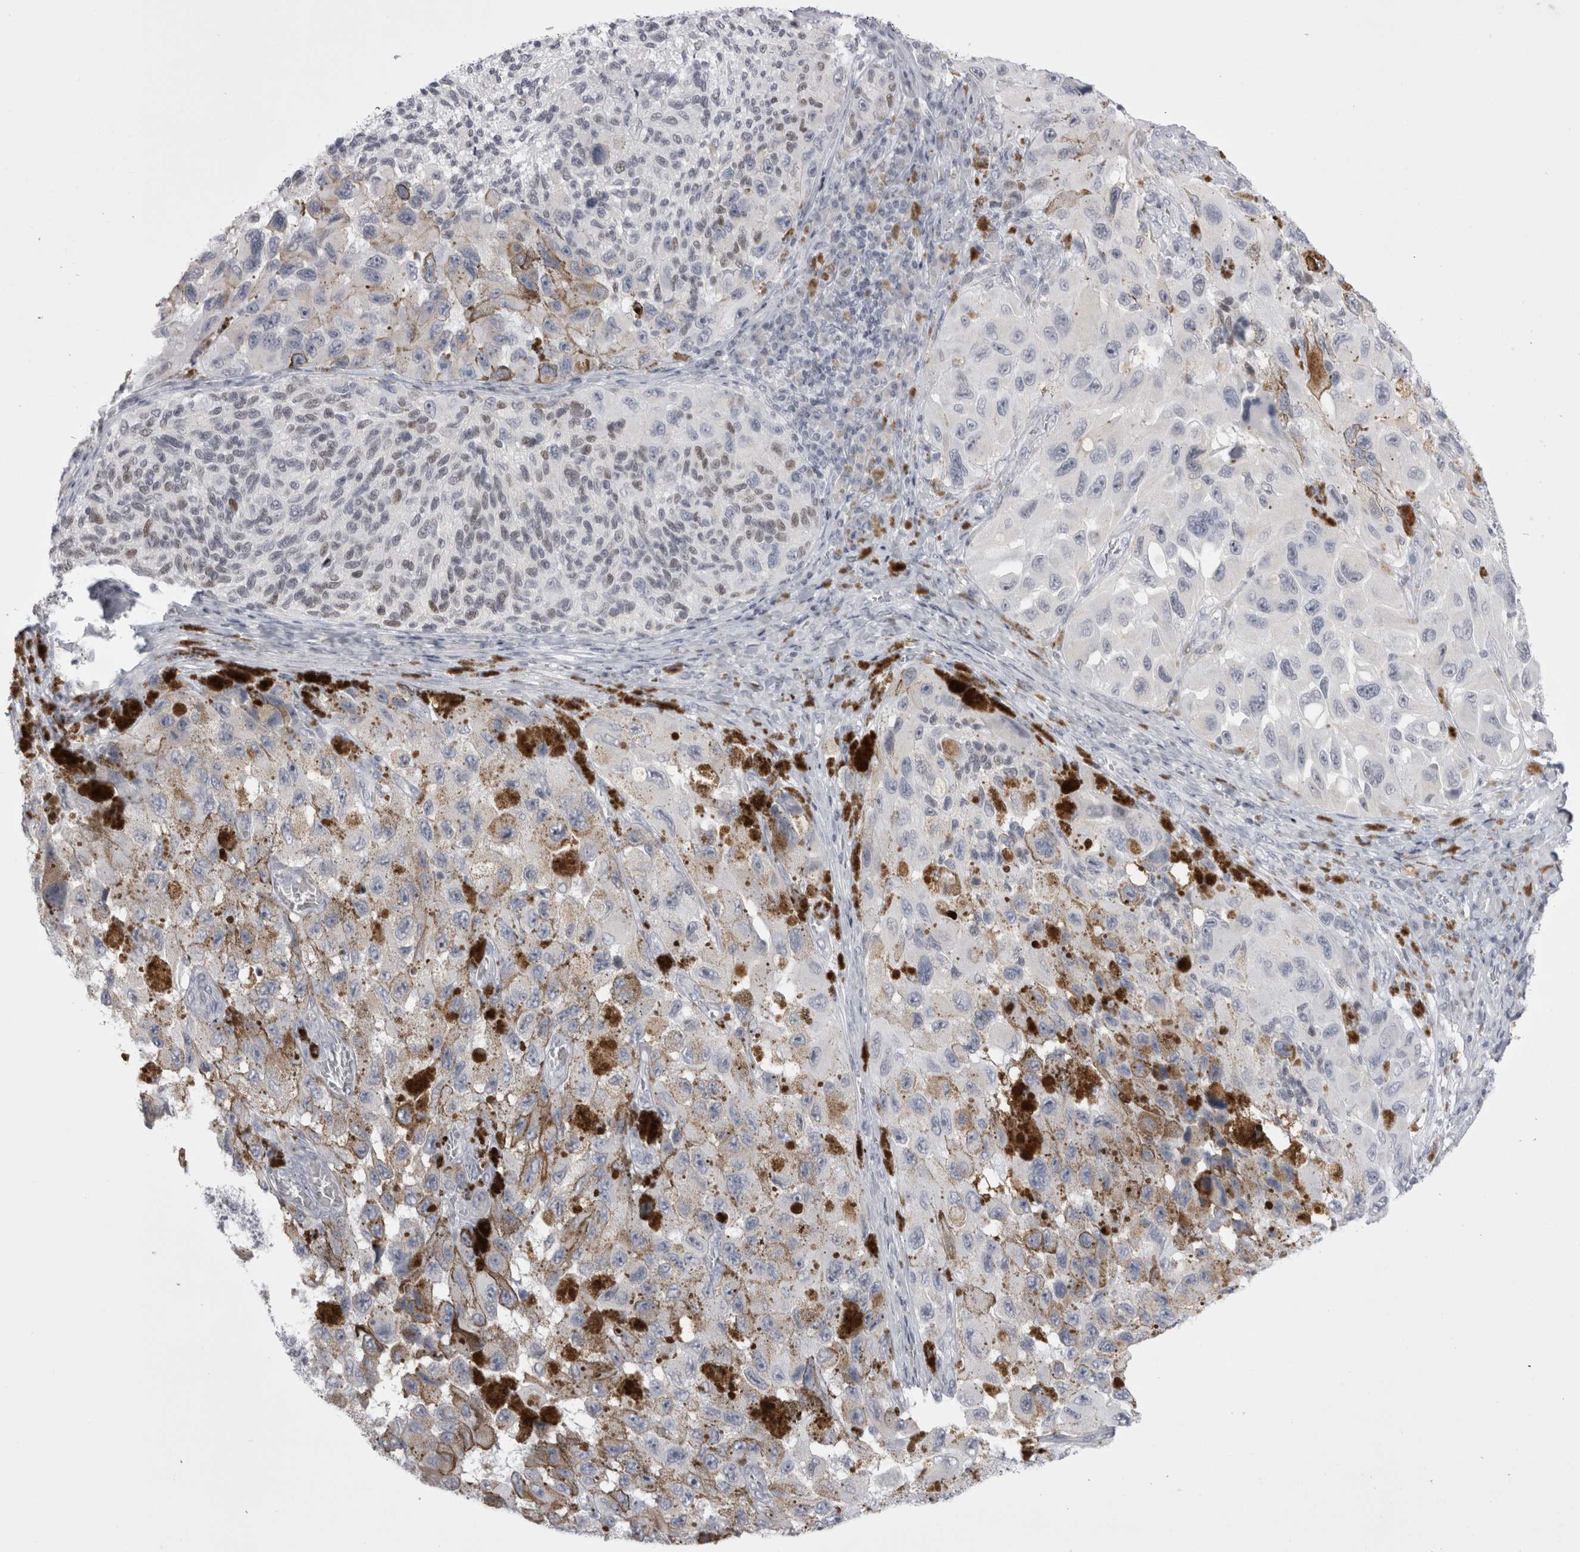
{"staining": {"intensity": "negative", "quantity": "none", "location": "none"}, "tissue": "melanoma", "cell_type": "Tumor cells", "image_type": "cancer", "snomed": [{"axis": "morphology", "description": "Malignant melanoma, NOS"}, {"axis": "topography", "description": "Skin"}], "caption": "Image shows no significant protein expression in tumor cells of malignant melanoma. (DAB IHC with hematoxylin counter stain).", "gene": "FNDC8", "patient": {"sex": "female", "age": 73}}